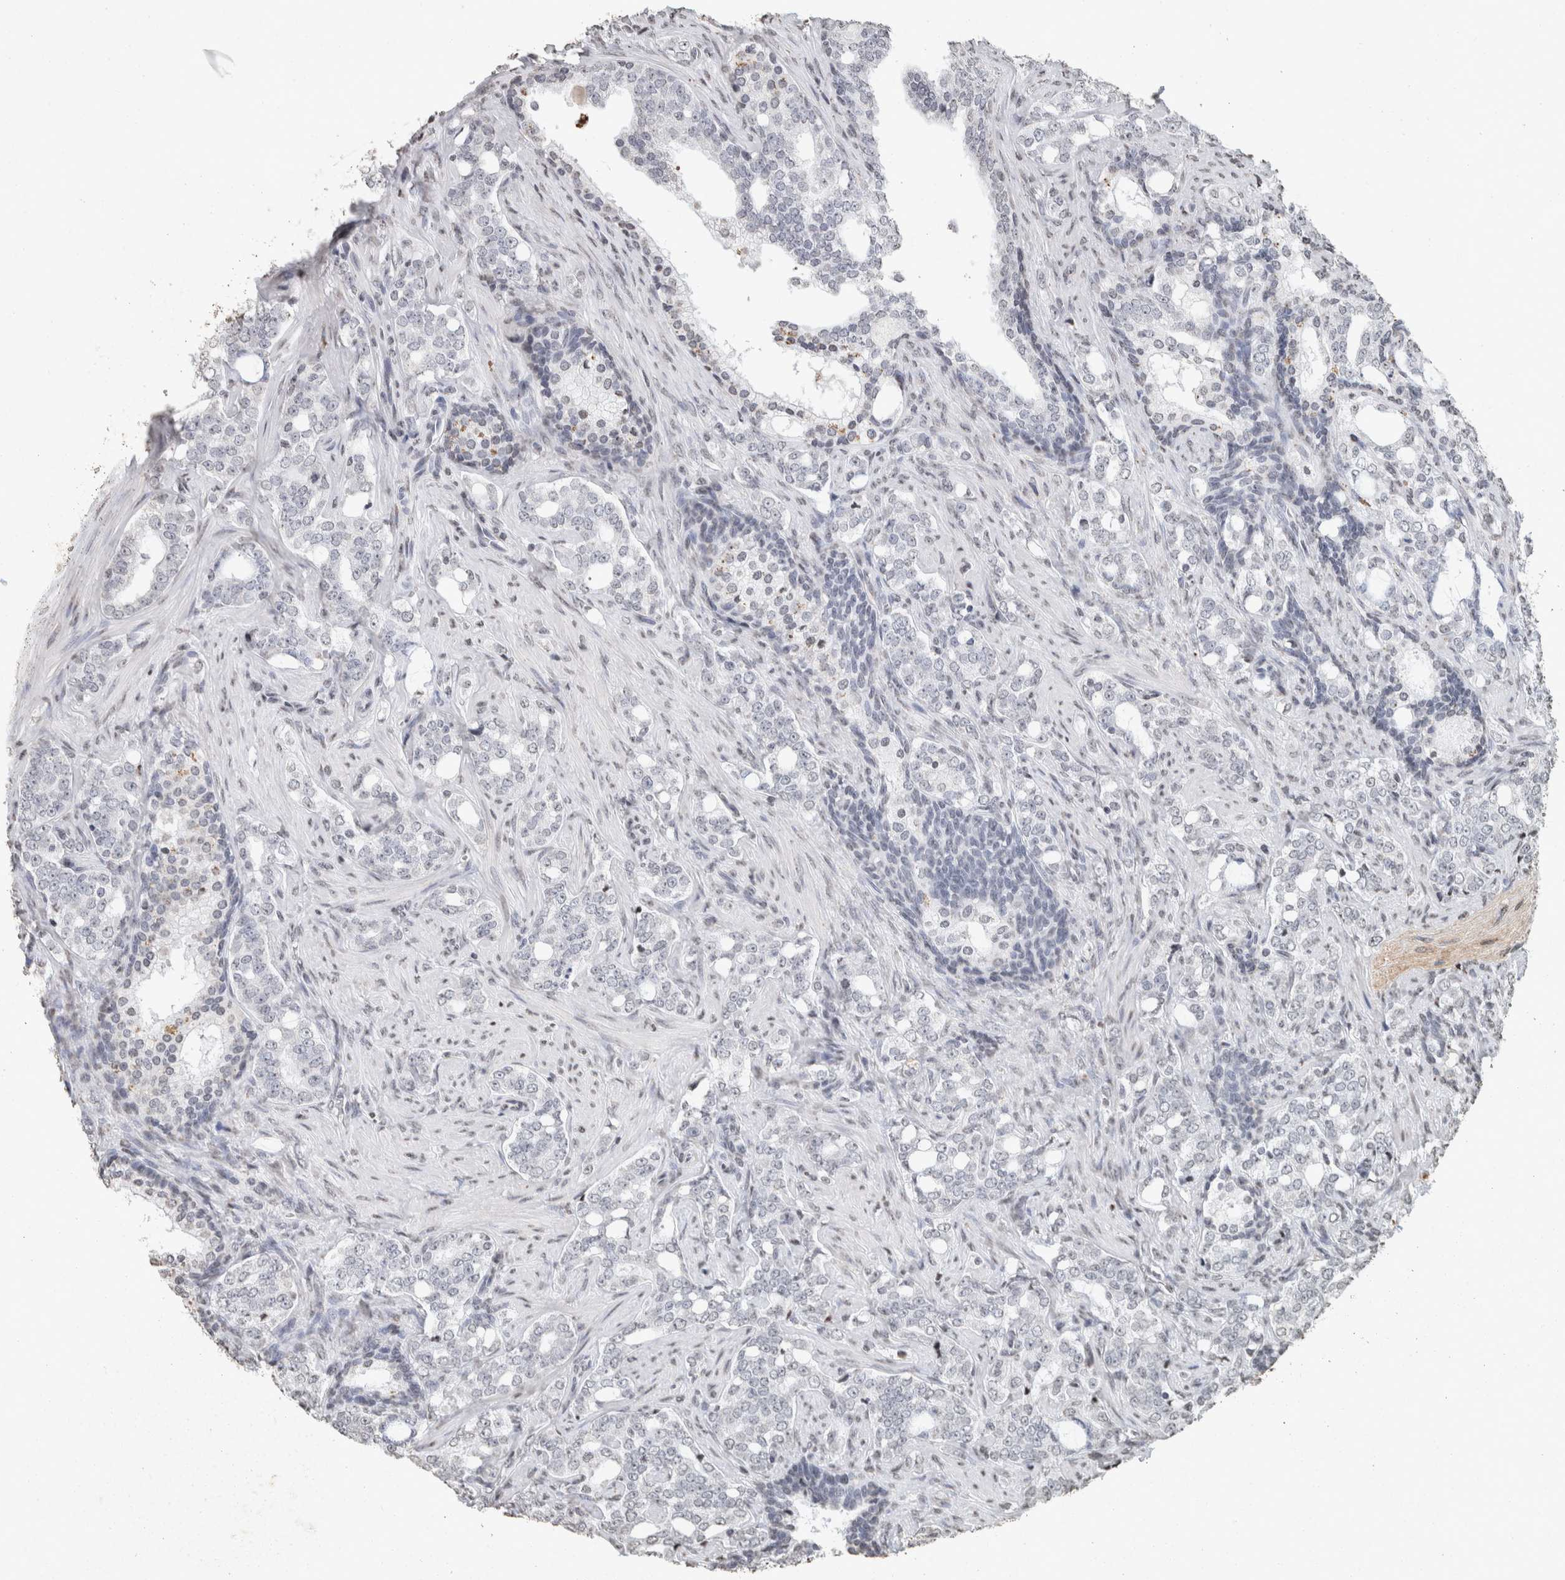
{"staining": {"intensity": "negative", "quantity": "none", "location": "none"}, "tissue": "prostate cancer", "cell_type": "Tumor cells", "image_type": "cancer", "snomed": [{"axis": "morphology", "description": "Adenocarcinoma, High grade"}, {"axis": "topography", "description": "Prostate"}], "caption": "Immunohistochemical staining of high-grade adenocarcinoma (prostate) shows no significant expression in tumor cells. Brightfield microscopy of immunohistochemistry stained with DAB (3,3'-diaminobenzidine) (brown) and hematoxylin (blue), captured at high magnification.", "gene": "CNTN1", "patient": {"sex": "male", "age": 64}}